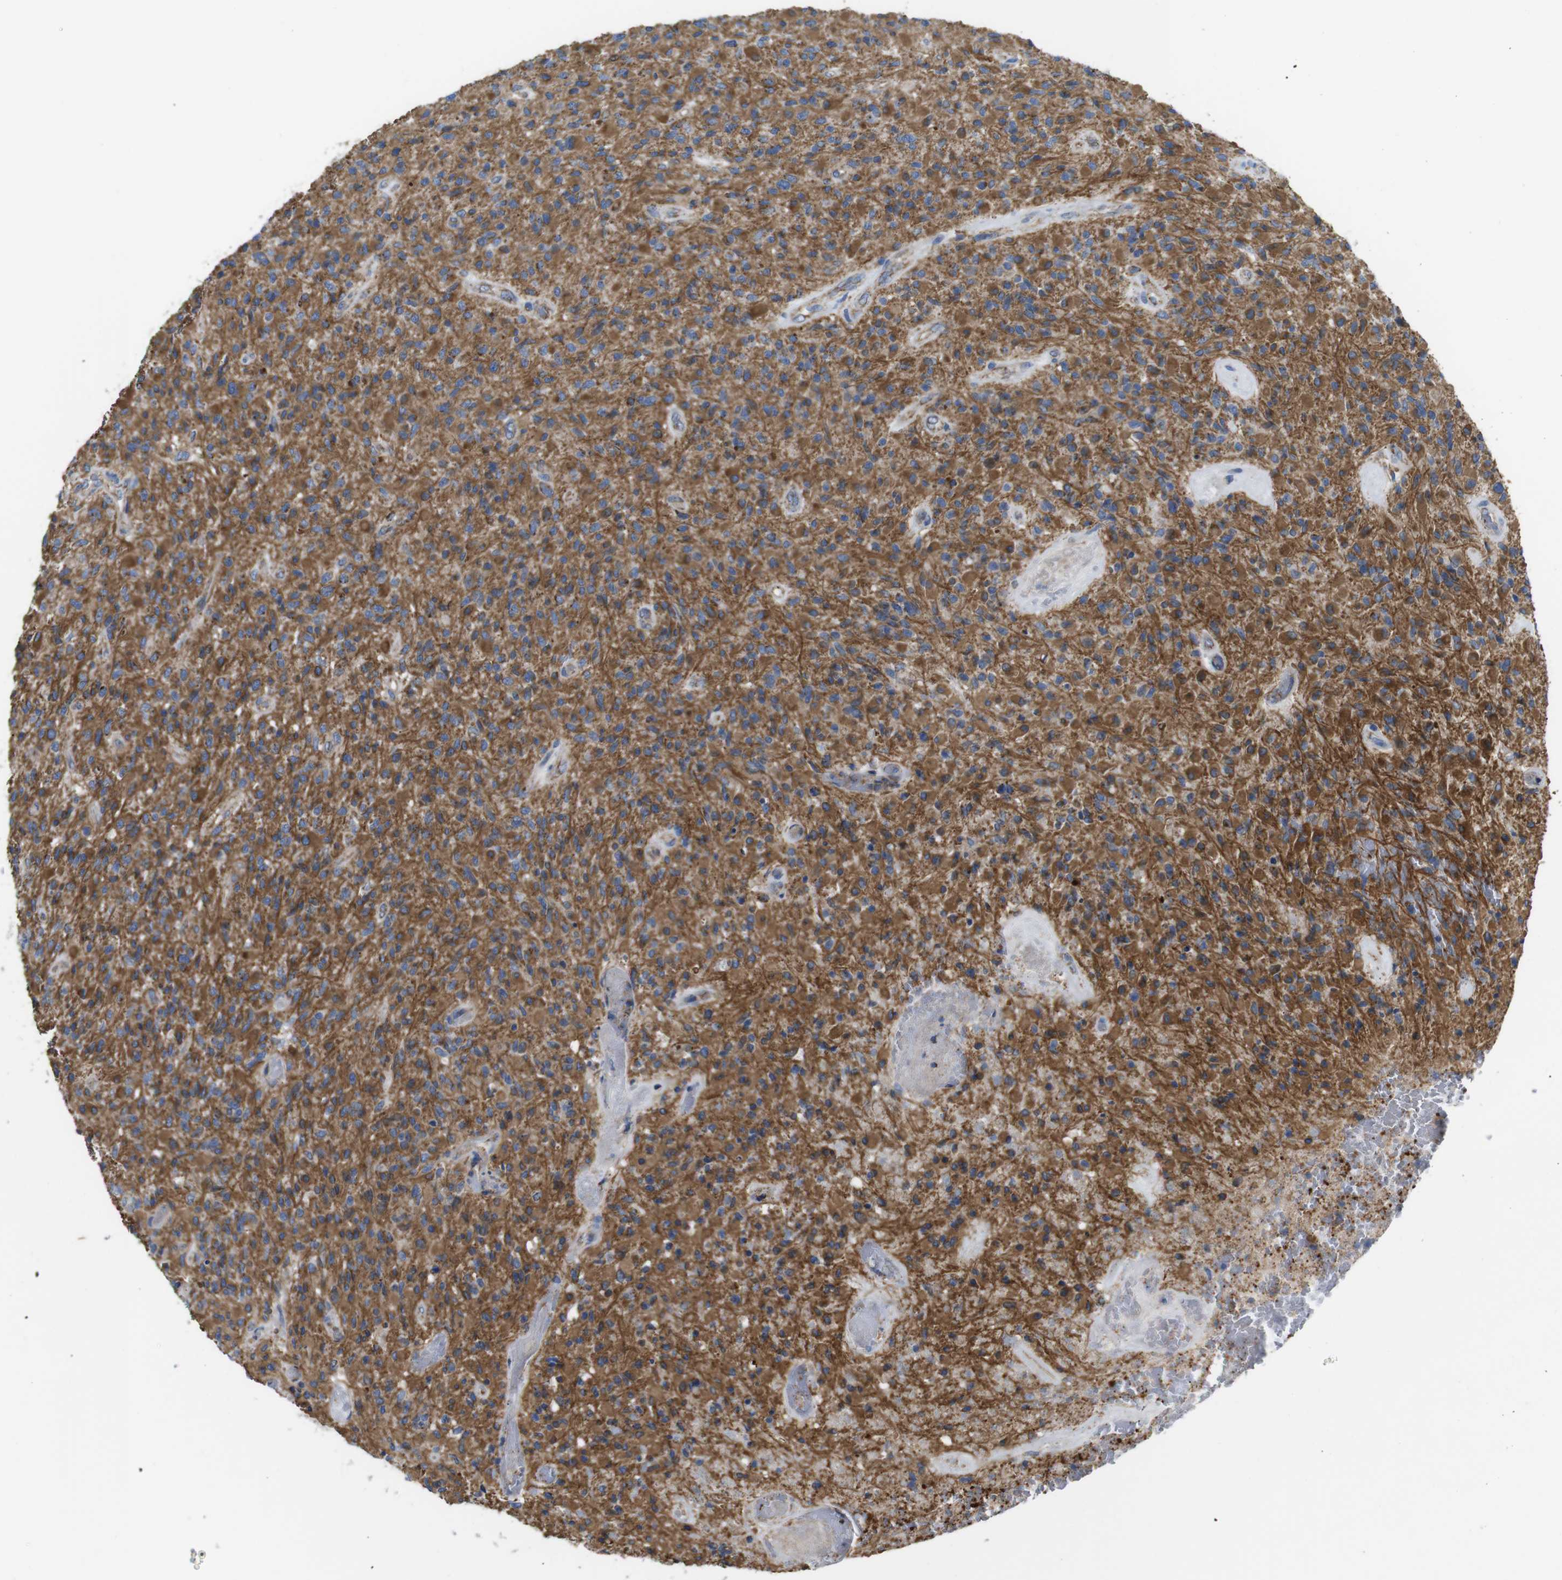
{"staining": {"intensity": "strong", "quantity": ">75%", "location": "cytoplasmic/membranous"}, "tissue": "glioma", "cell_type": "Tumor cells", "image_type": "cancer", "snomed": [{"axis": "morphology", "description": "Glioma, malignant, High grade"}, {"axis": "topography", "description": "Brain"}], "caption": "Immunohistochemistry (IHC) (DAB) staining of human malignant glioma (high-grade) demonstrates strong cytoplasmic/membranous protein positivity in about >75% of tumor cells. (Stains: DAB in brown, nuclei in blue, Microscopy: brightfield microscopy at high magnification).", "gene": "PDCD1LG2", "patient": {"sex": "male", "age": 71}}